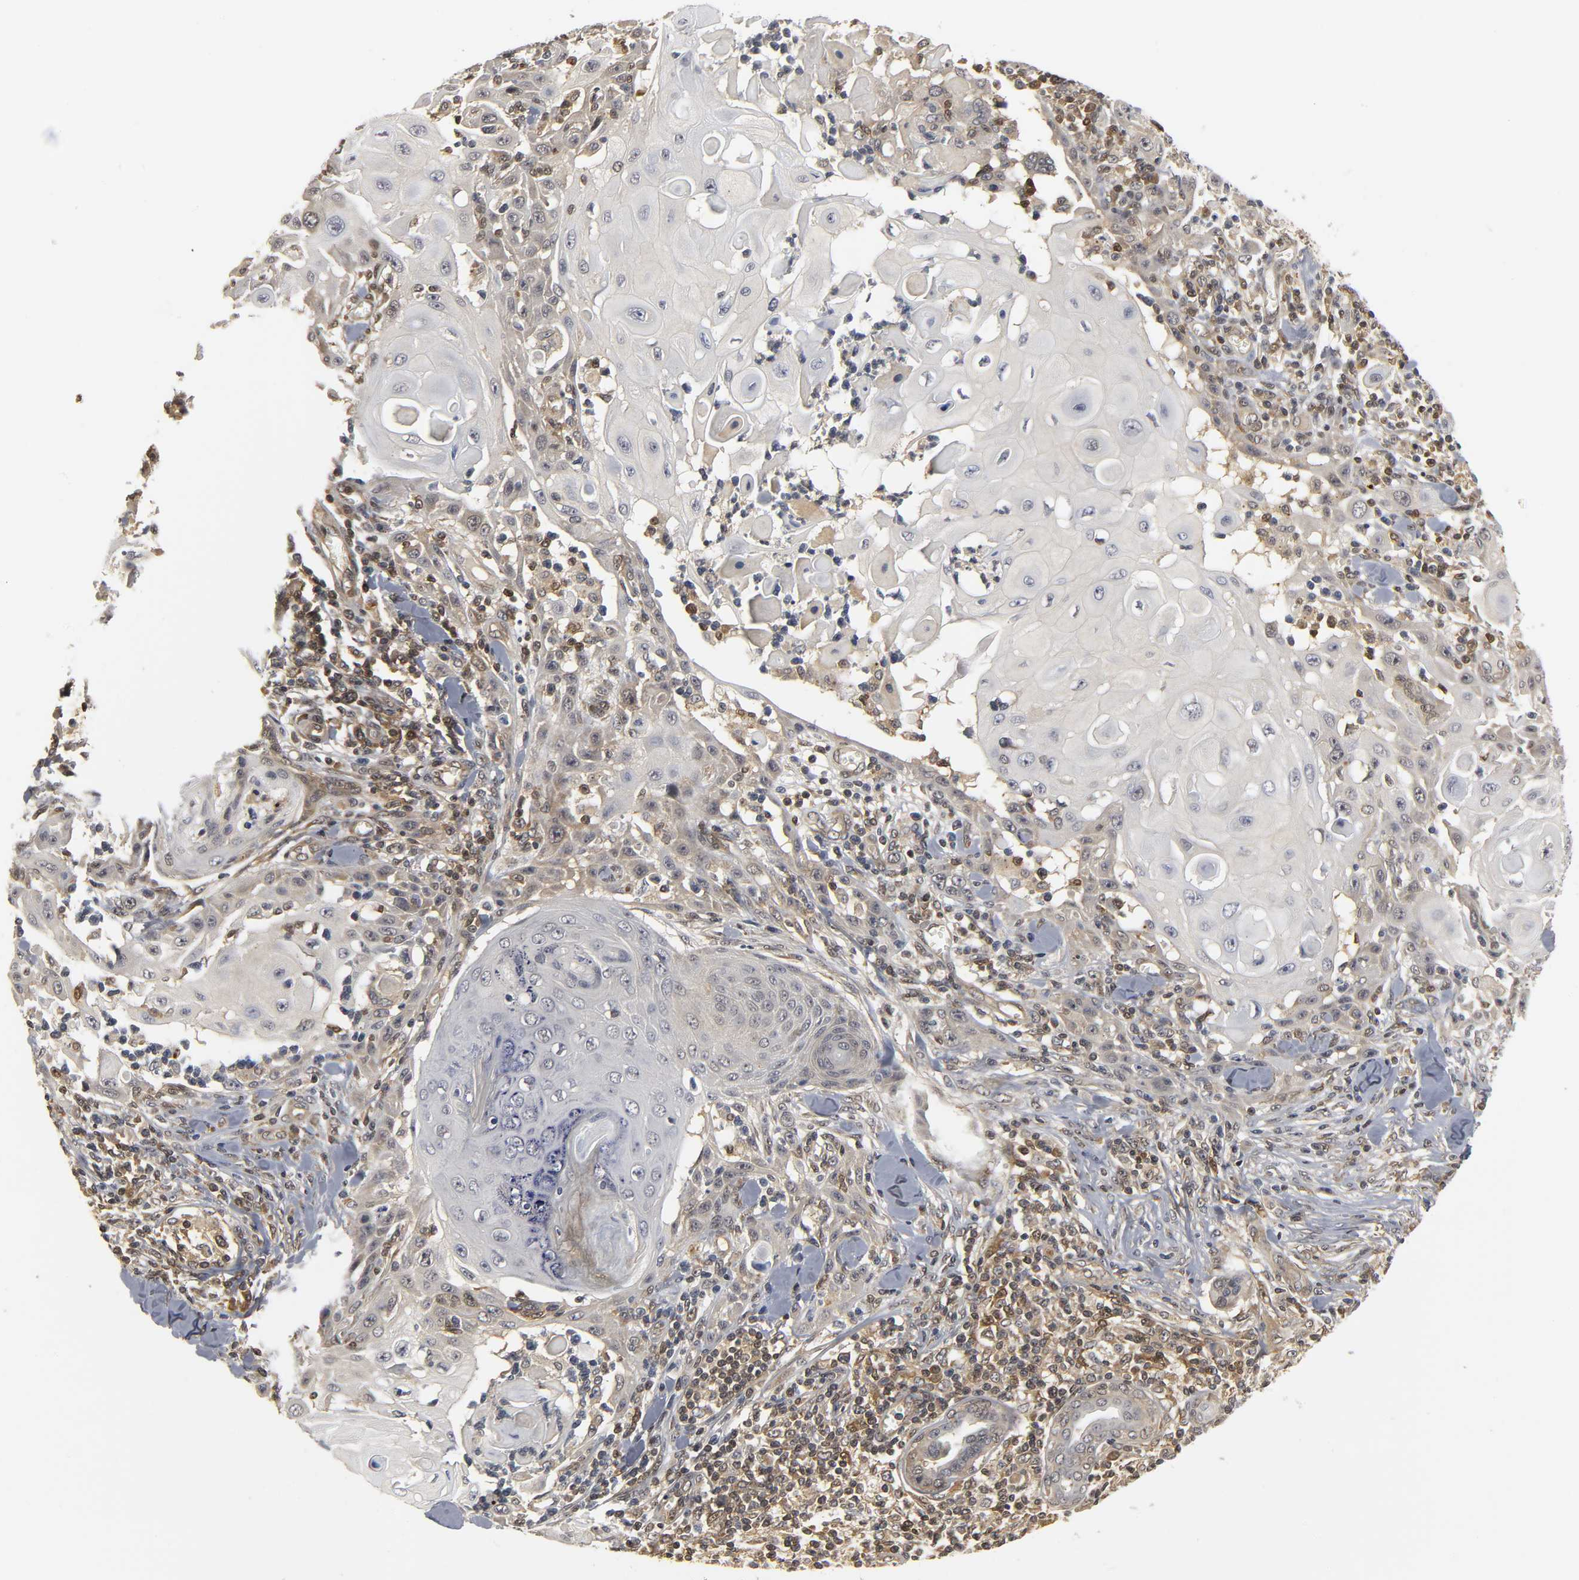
{"staining": {"intensity": "moderate", "quantity": "<25%", "location": "cytoplasmic/membranous"}, "tissue": "skin cancer", "cell_type": "Tumor cells", "image_type": "cancer", "snomed": [{"axis": "morphology", "description": "Squamous cell carcinoma, NOS"}, {"axis": "topography", "description": "Skin"}], "caption": "Skin cancer was stained to show a protein in brown. There is low levels of moderate cytoplasmic/membranous expression in approximately <25% of tumor cells.", "gene": "PARK7", "patient": {"sex": "male", "age": 24}}